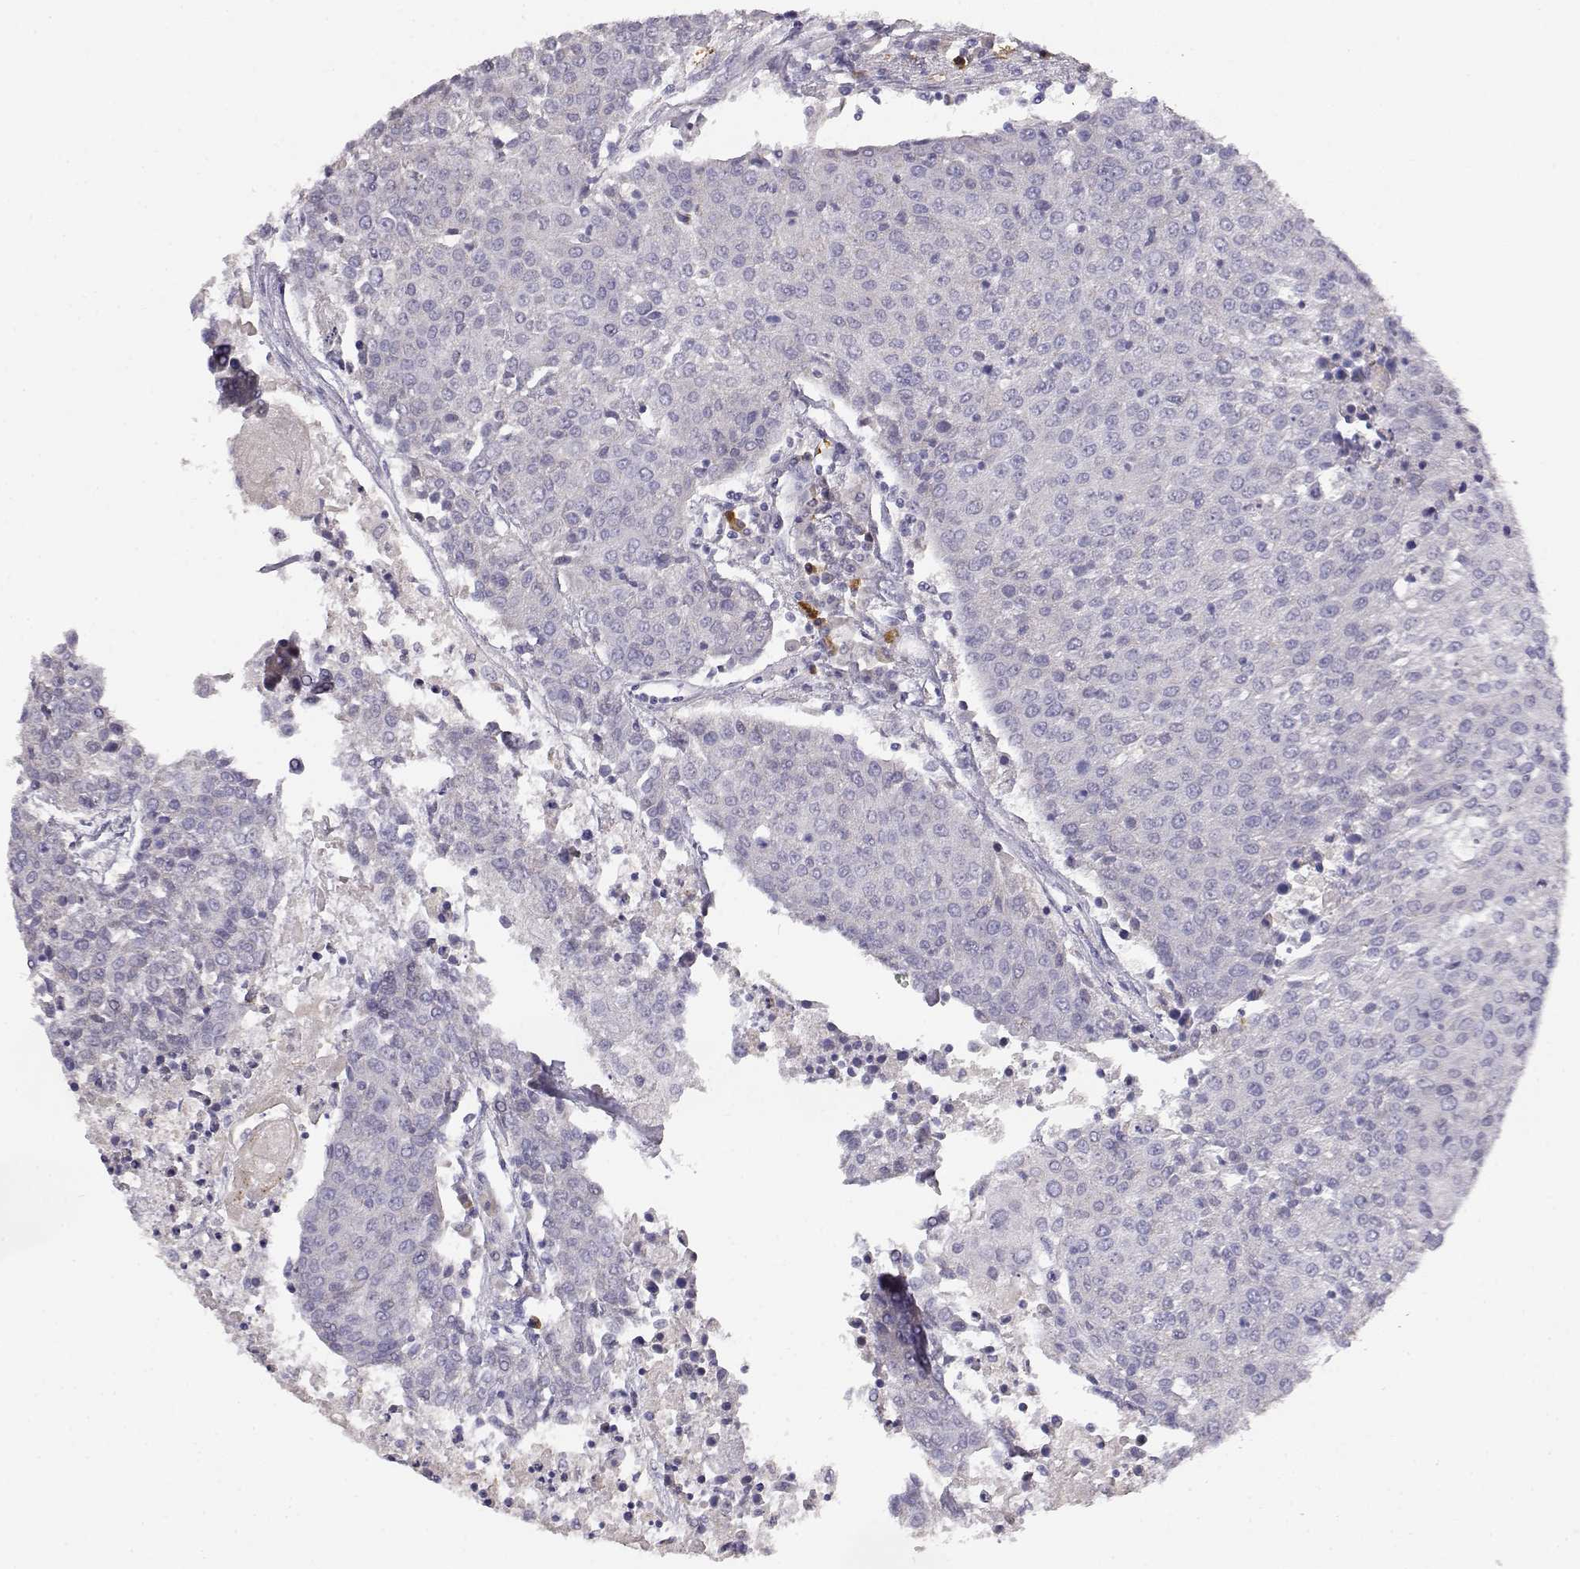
{"staining": {"intensity": "negative", "quantity": "none", "location": "none"}, "tissue": "urothelial cancer", "cell_type": "Tumor cells", "image_type": "cancer", "snomed": [{"axis": "morphology", "description": "Urothelial carcinoma, High grade"}, {"axis": "topography", "description": "Urinary bladder"}], "caption": "Immunohistochemistry (IHC) micrograph of neoplastic tissue: human urothelial cancer stained with DAB shows no significant protein staining in tumor cells.", "gene": "CDHR1", "patient": {"sex": "female", "age": 85}}